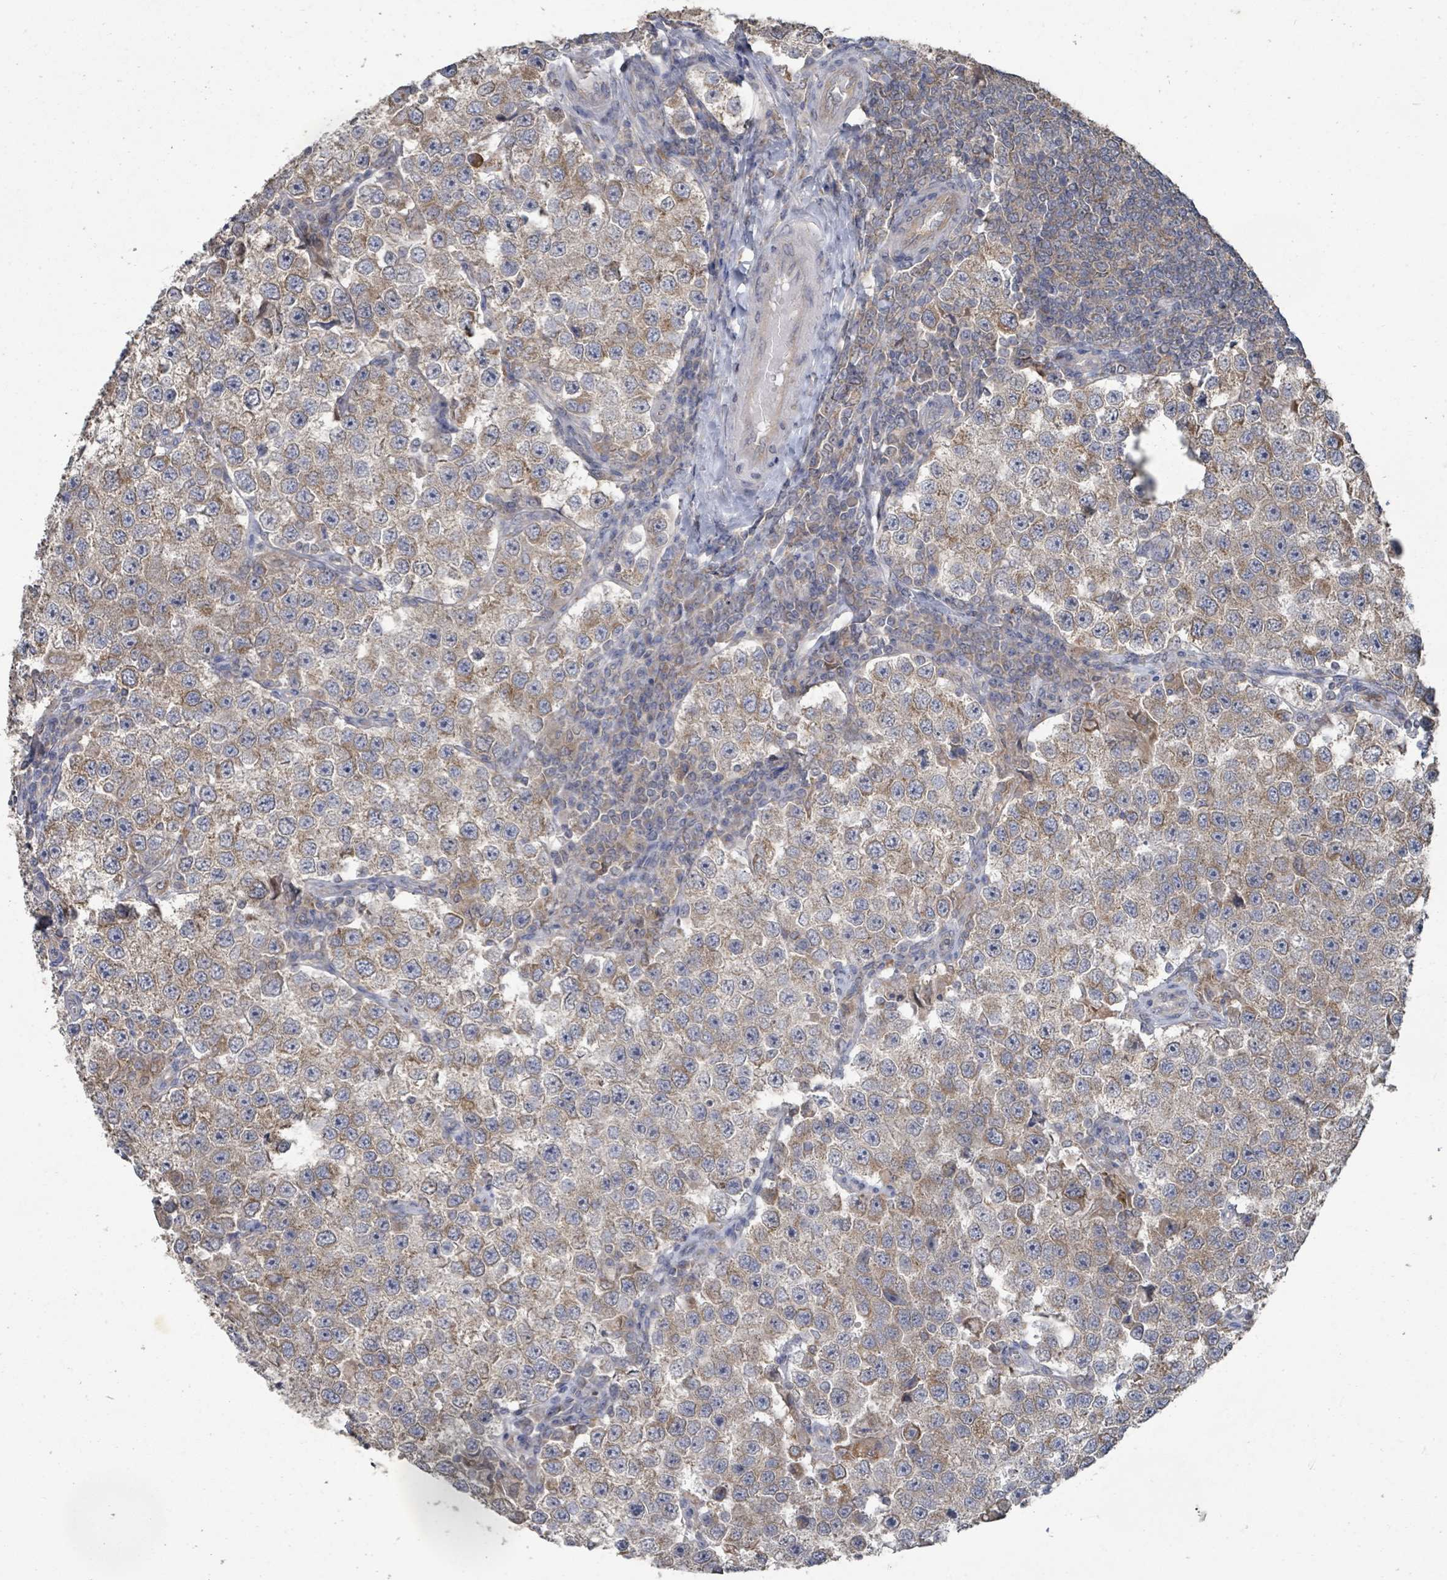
{"staining": {"intensity": "moderate", "quantity": "25%-75%", "location": "cytoplasmic/membranous"}, "tissue": "testis cancer", "cell_type": "Tumor cells", "image_type": "cancer", "snomed": [{"axis": "morphology", "description": "Seminoma, NOS"}, {"axis": "topography", "description": "Testis"}], "caption": "An immunohistochemistry (IHC) image of tumor tissue is shown. Protein staining in brown highlights moderate cytoplasmic/membranous positivity in testis seminoma within tumor cells.", "gene": "SLC9A7", "patient": {"sex": "male", "age": 37}}